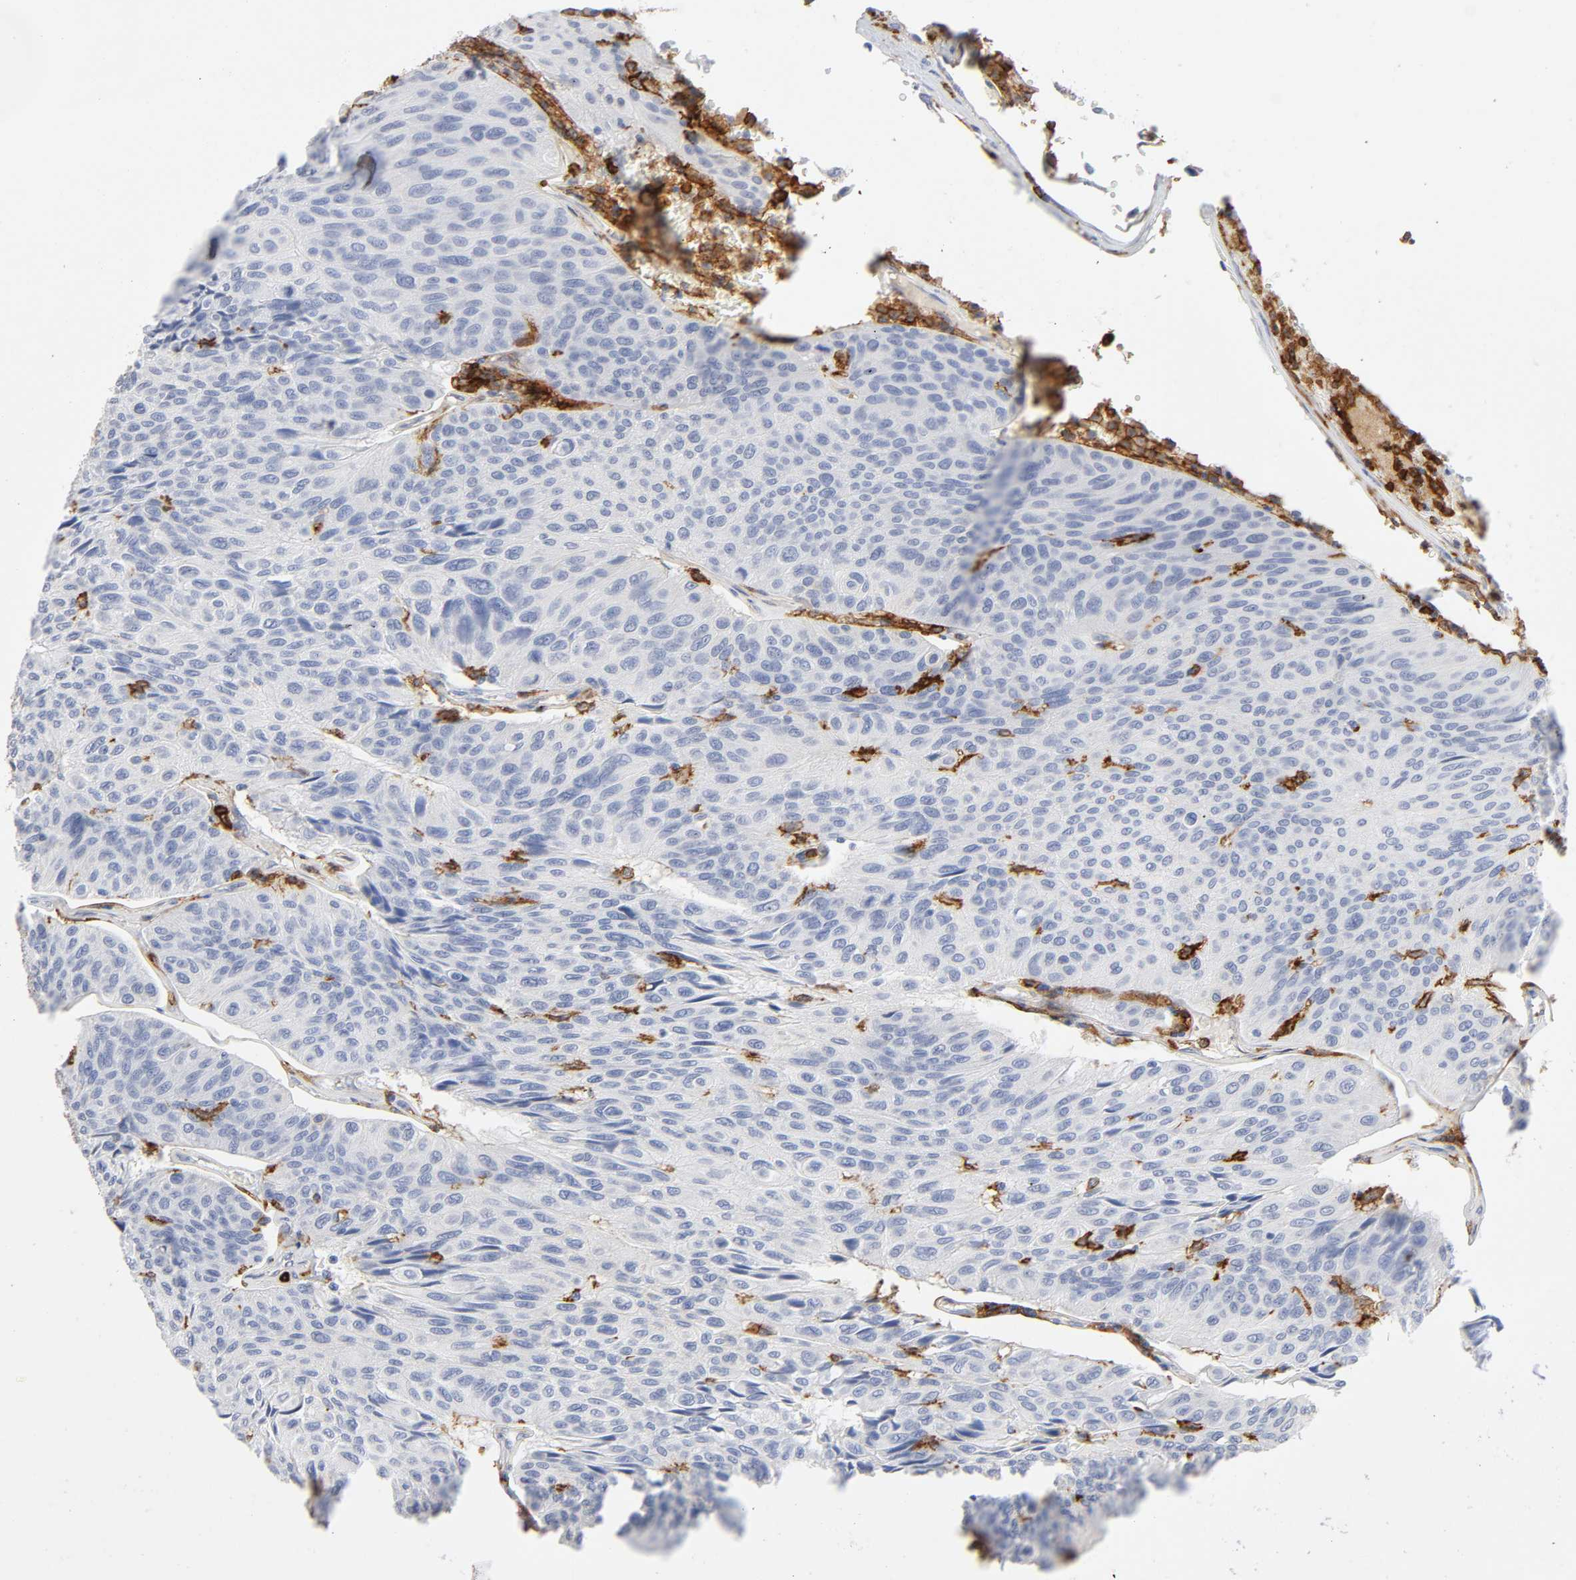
{"staining": {"intensity": "negative", "quantity": "none", "location": "none"}, "tissue": "urothelial cancer", "cell_type": "Tumor cells", "image_type": "cancer", "snomed": [{"axis": "morphology", "description": "Urothelial carcinoma, High grade"}, {"axis": "topography", "description": "Urinary bladder"}], "caption": "Tumor cells are negative for brown protein staining in urothelial cancer.", "gene": "LYN", "patient": {"sex": "male", "age": 66}}